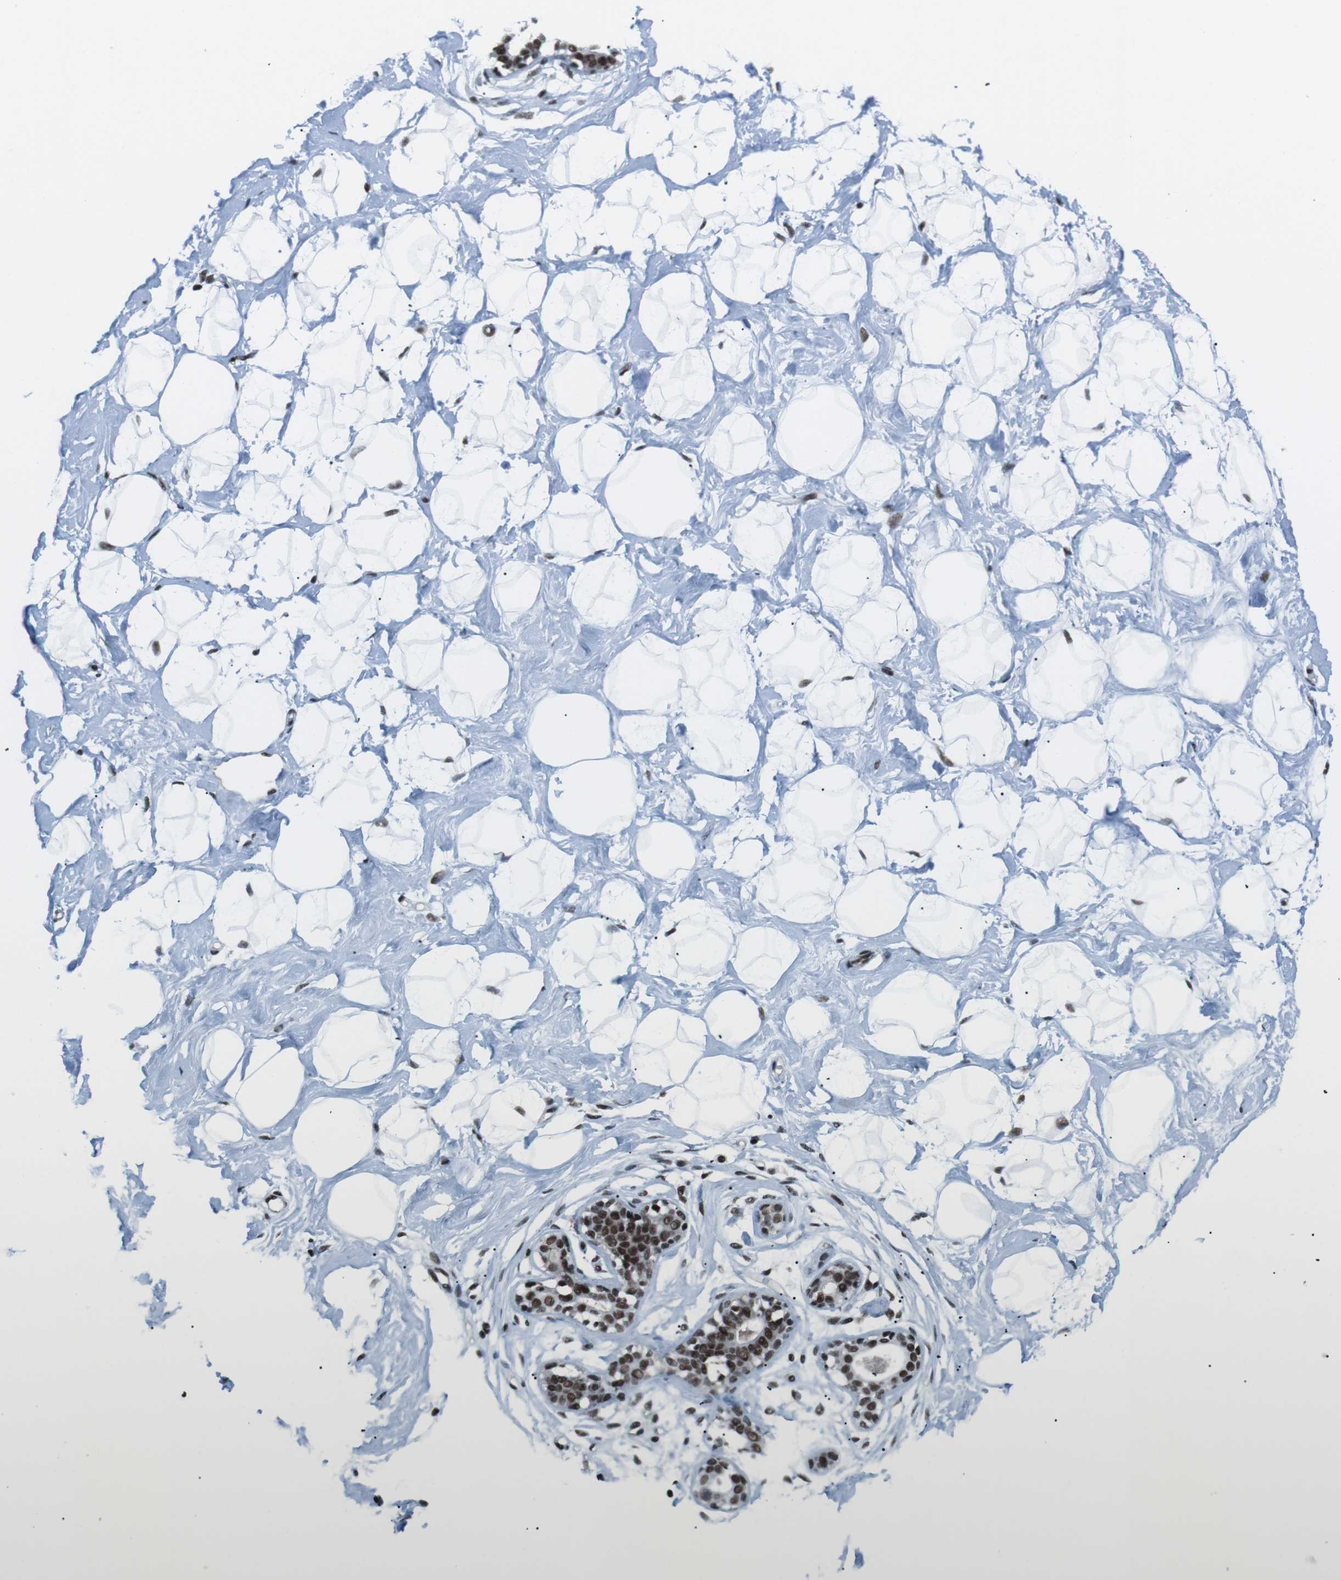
{"staining": {"intensity": "moderate", "quantity": "<25%", "location": "nuclear"}, "tissue": "breast", "cell_type": "Adipocytes", "image_type": "normal", "snomed": [{"axis": "morphology", "description": "Normal tissue, NOS"}, {"axis": "topography", "description": "Breast"}], "caption": "IHC of normal breast exhibits low levels of moderate nuclear expression in approximately <25% of adipocytes. The protein is shown in brown color, while the nuclei are stained blue.", "gene": "TAF1", "patient": {"sex": "female", "age": 23}}